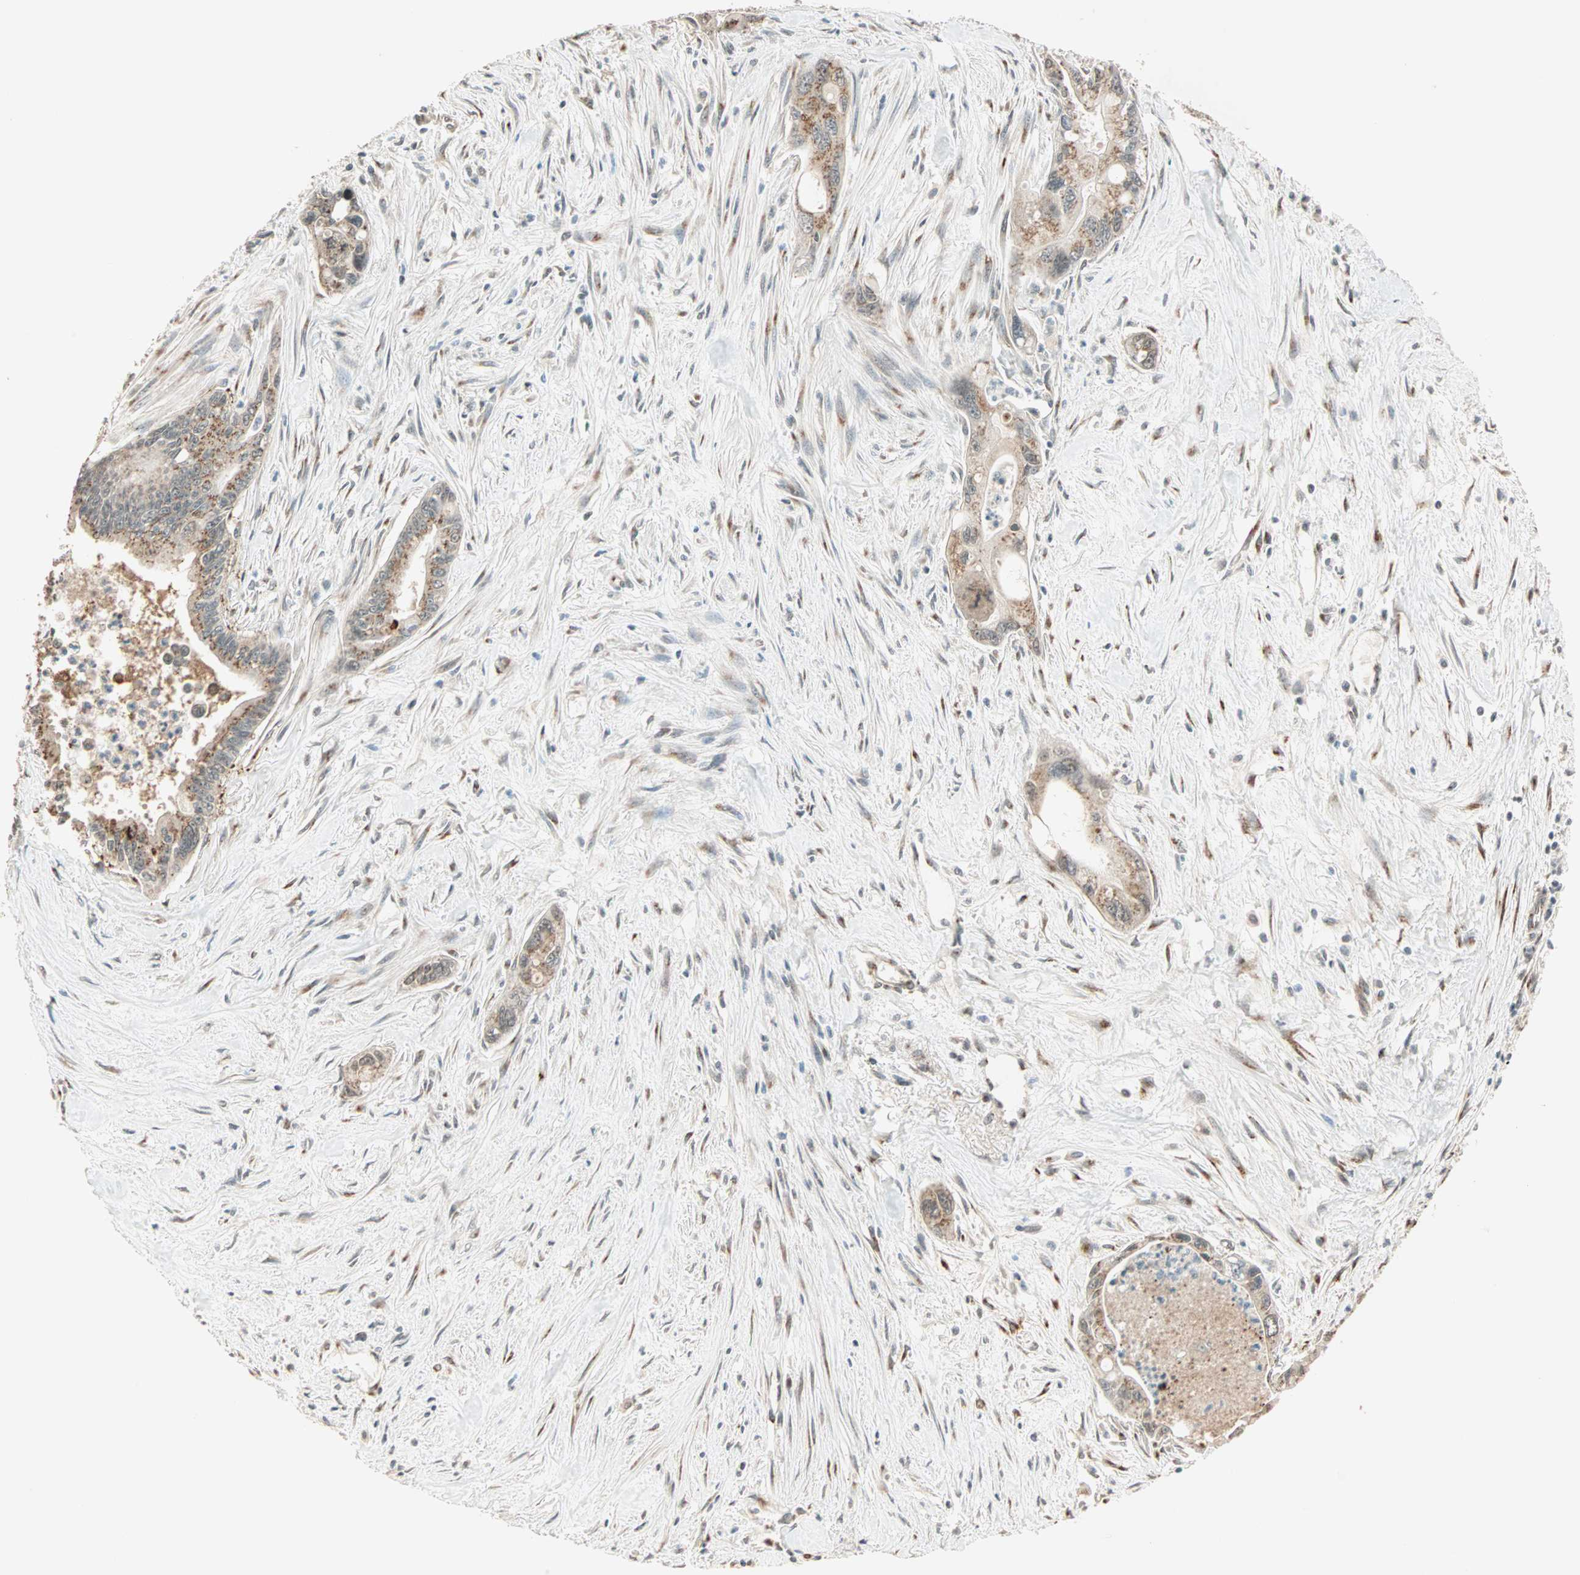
{"staining": {"intensity": "weak", "quantity": "25%-75%", "location": "cytoplasmic/membranous"}, "tissue": "pancreatic cancer", "cell_type": "Tumor cells", "image_type": "cancer", "snomed": [{"axis": "morphology", "description": "Adenocarcinoma, NOS"}, {"axis": "topography", "description": "Pancreas"}], "caption": "Weak cytoplasmic/membranous expression for a protein is appreciated in approximately 25%-75% of tumor cells of pancreatic adenocarcinoma using immunohistochemistry.", "gene": "PRDM2", "patient": {"sex": "male", "age": 70}}